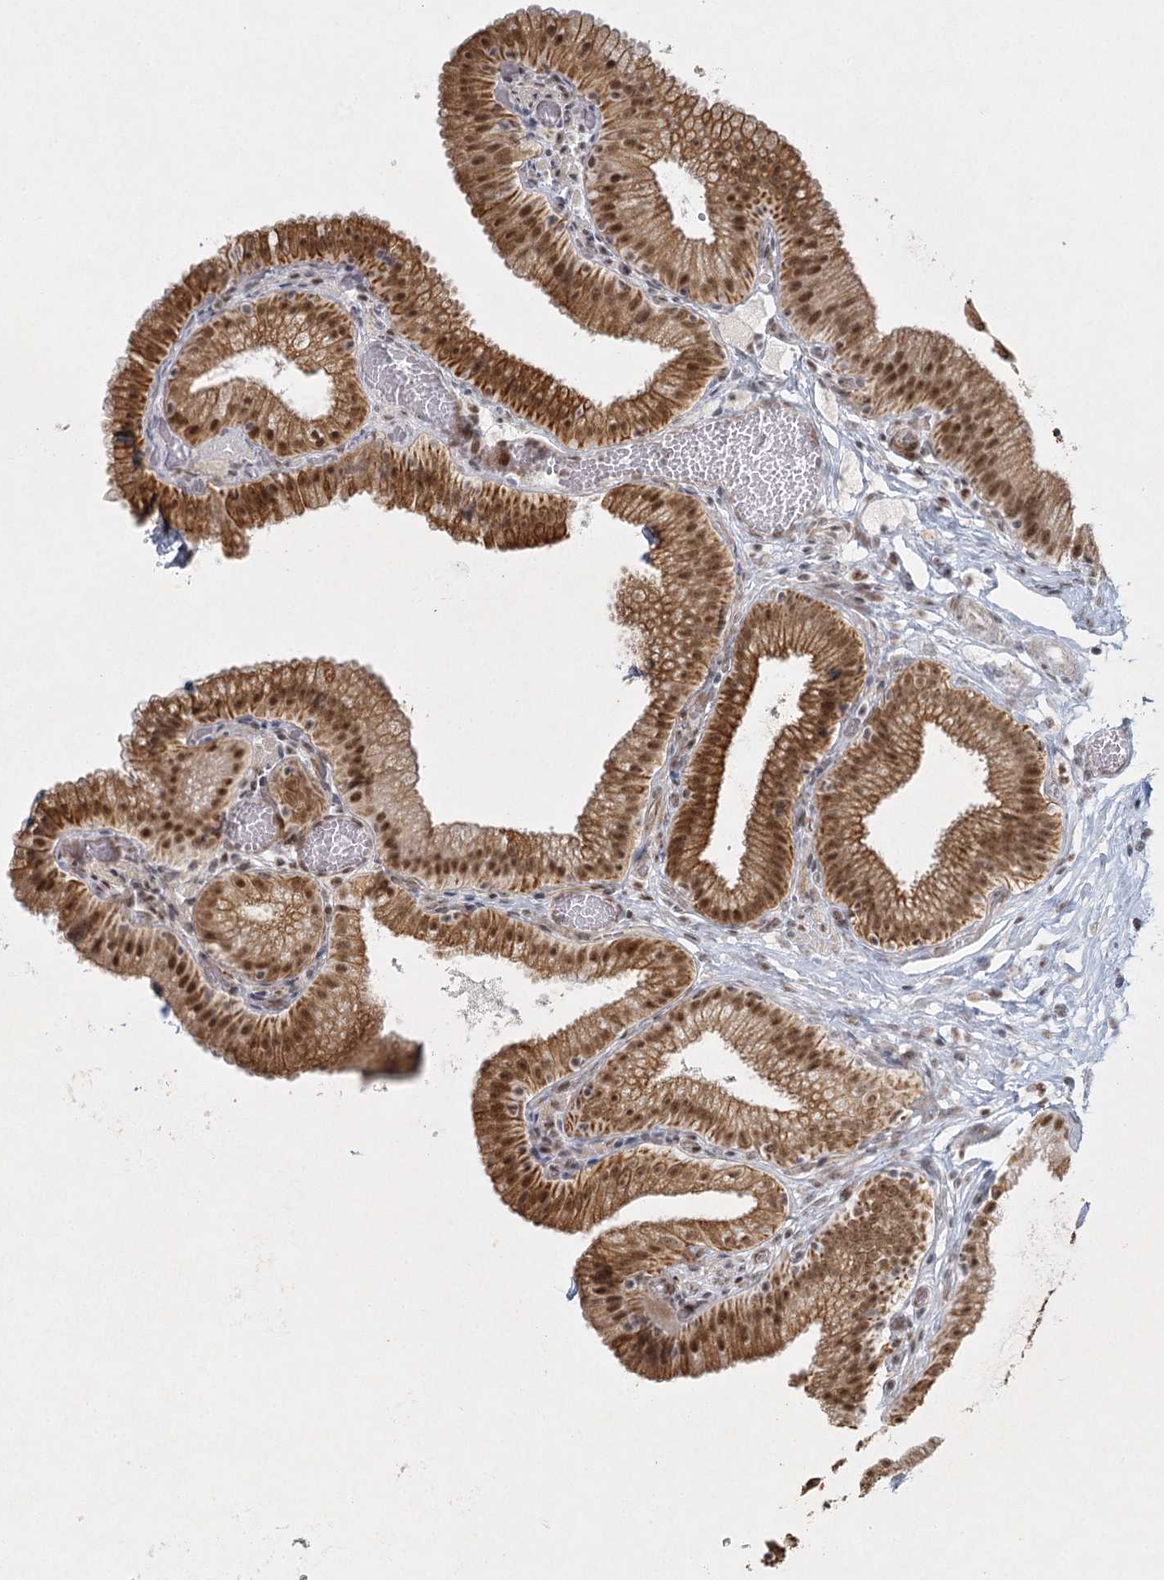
{"staining": {"intensity": "strong", "quantity": ">75%", "location": "cytoplasmic/membranous,nuclear"}, "tissue": "gallbladder", "cell_type": "Glandular cells", "image_type": "normal", "snomed": [{"axis": "morphology", "description": "Normal tissue, NOS"}, {"axis": "topography", "description": "Gallbladder"}], "caption": "A high-resolution histopathology image shows IHC staining of benign gallbladder, which demonstrates strong cytoplasmic/membranous,nuclear staining in approximately >75% of glandular cells. (DAB = brown stain, brightfield microscopy at high magnification).", "gene": "U2SURP", "patient": {"sex": "male", "age": 54}}